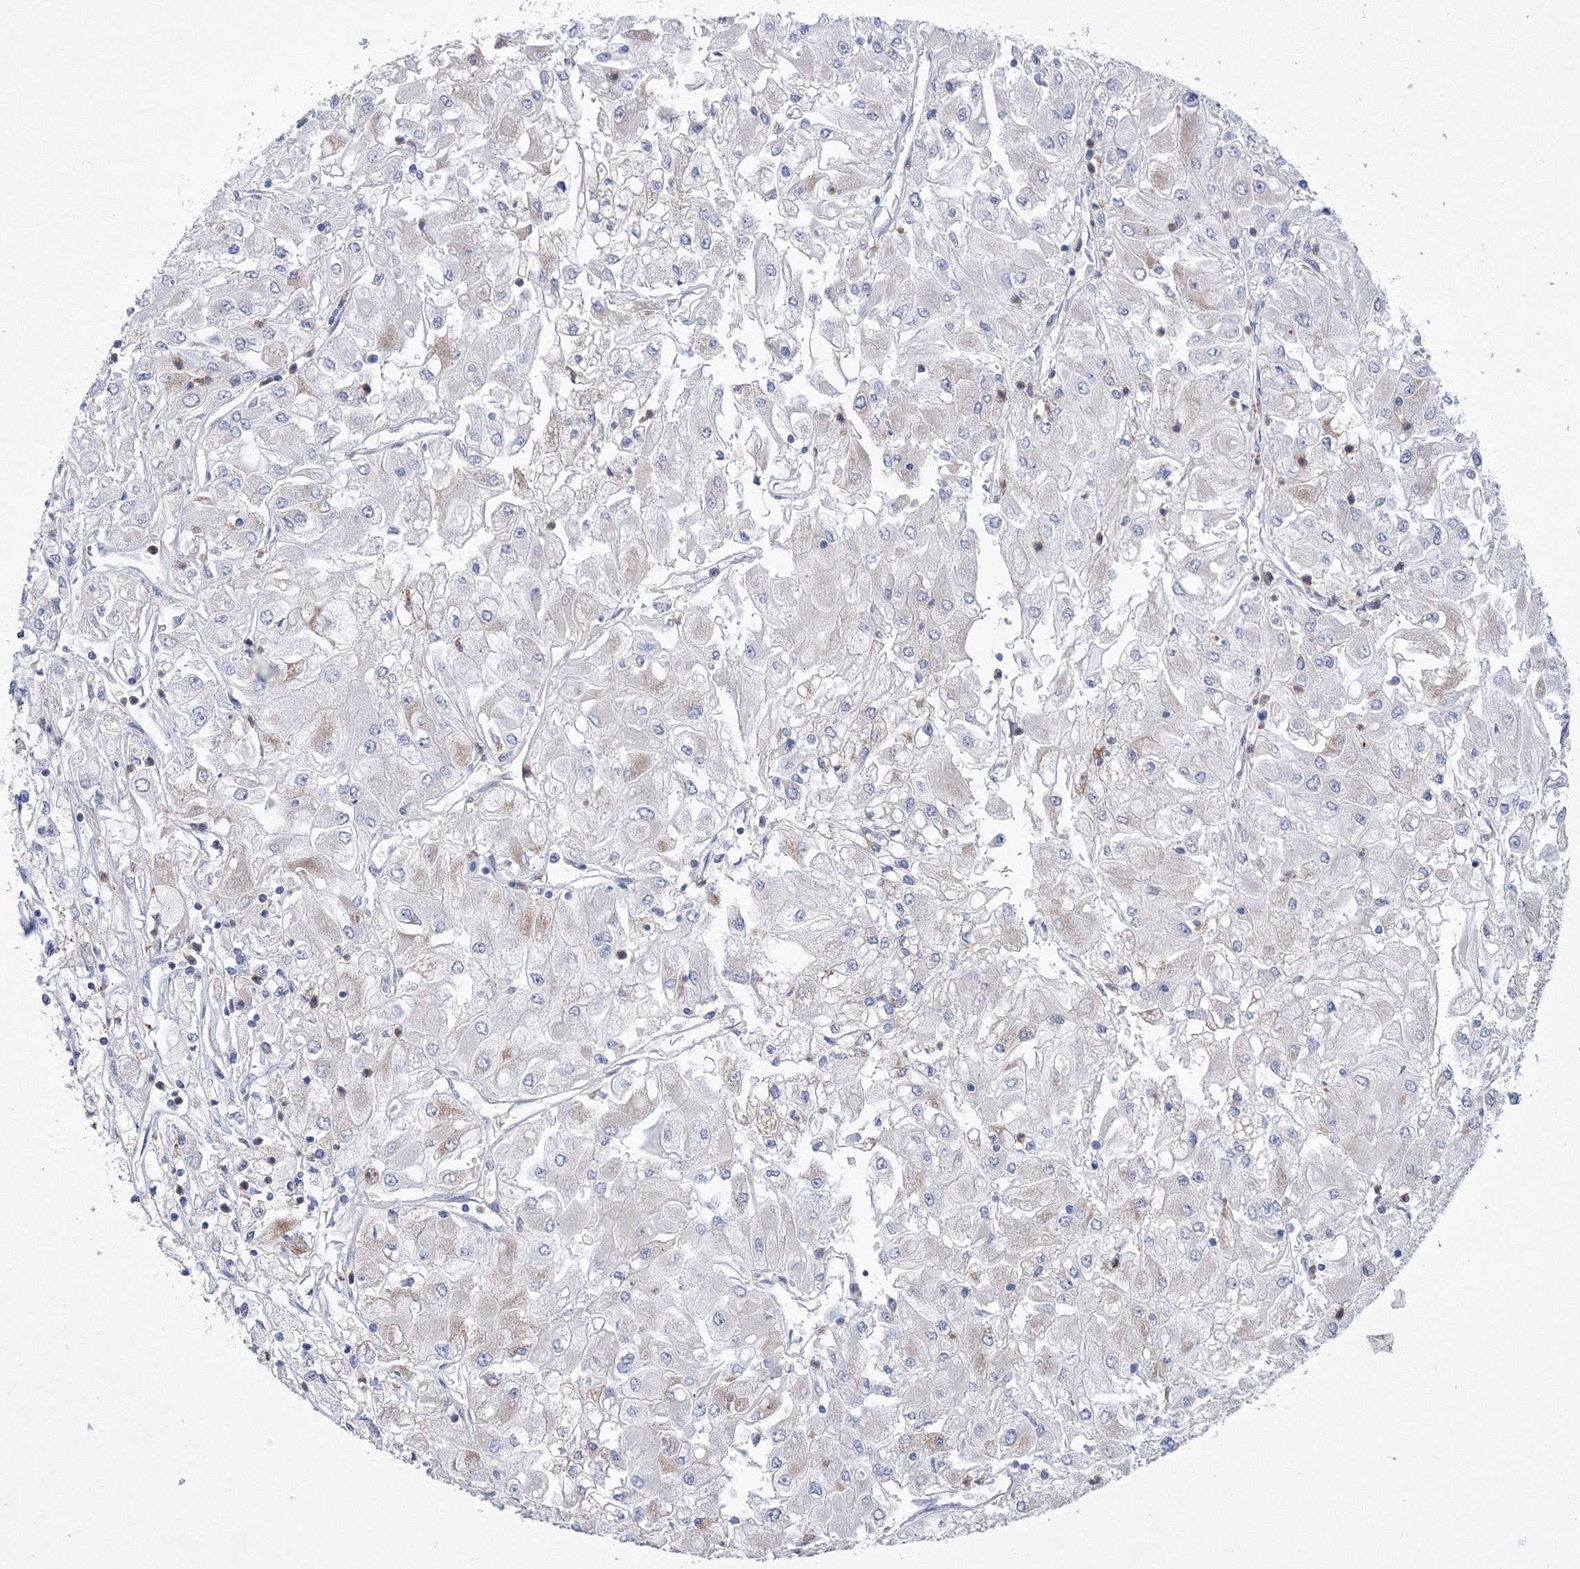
{"staining": {"intensity": "negative", "quantity": "none", "location": "none"}, "tissue": "renal cancer", "cell_type": "Tumor cells", "image_type": "cancer", "snomed": [{"axis": "morphology", "description": "Adenocarcinoma, NOS"}, {"axis": "topography", "description": "Kidney"}], "caption": "Renal cancer was stained to show a protein in brown. There is no significant positivity in tumor cells.", "gene": "RNPEPL1", "patient": {"sex": "male", "age": 80}}